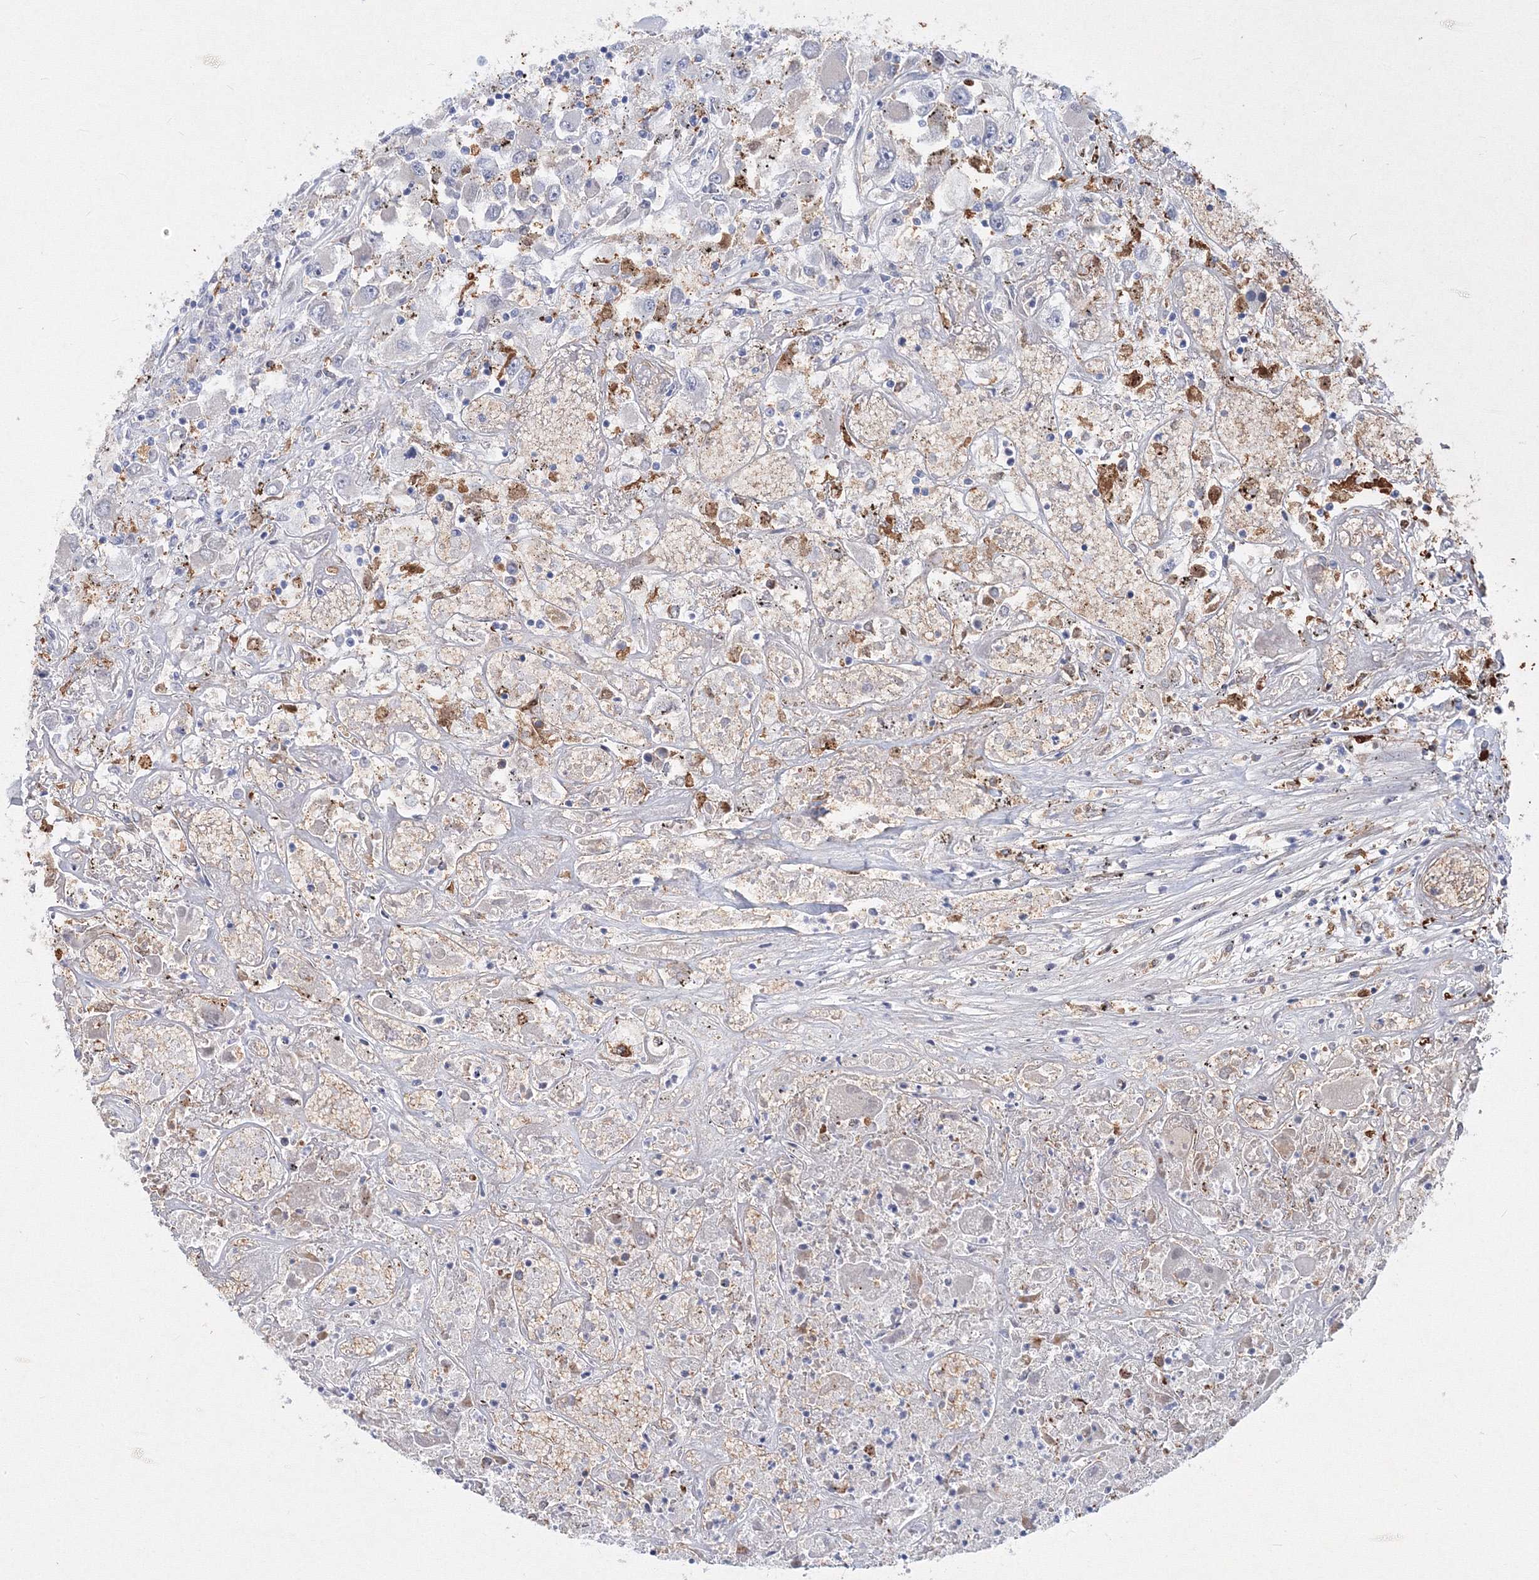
{"staining": {"intensity": "negative", "quantity": "none", "location": "none"}, "tissue": "renal cancer", "cell_type": "Tumor cells", "image_type": "cancer", "snomed": [{"axis": "morphology", "description": "Adenocarcinoma, NOS"}, {"axis": "topography", "description": "Kidney"}], "caption": "Renal cancer was stained to show a protein in brown. There is no significant staining in tumor cells. (DAB IHC visualized using brightfield microscopy, high magnification).", "gene": "C11orf52", "patient": {"sex": "female", "age": 52}}